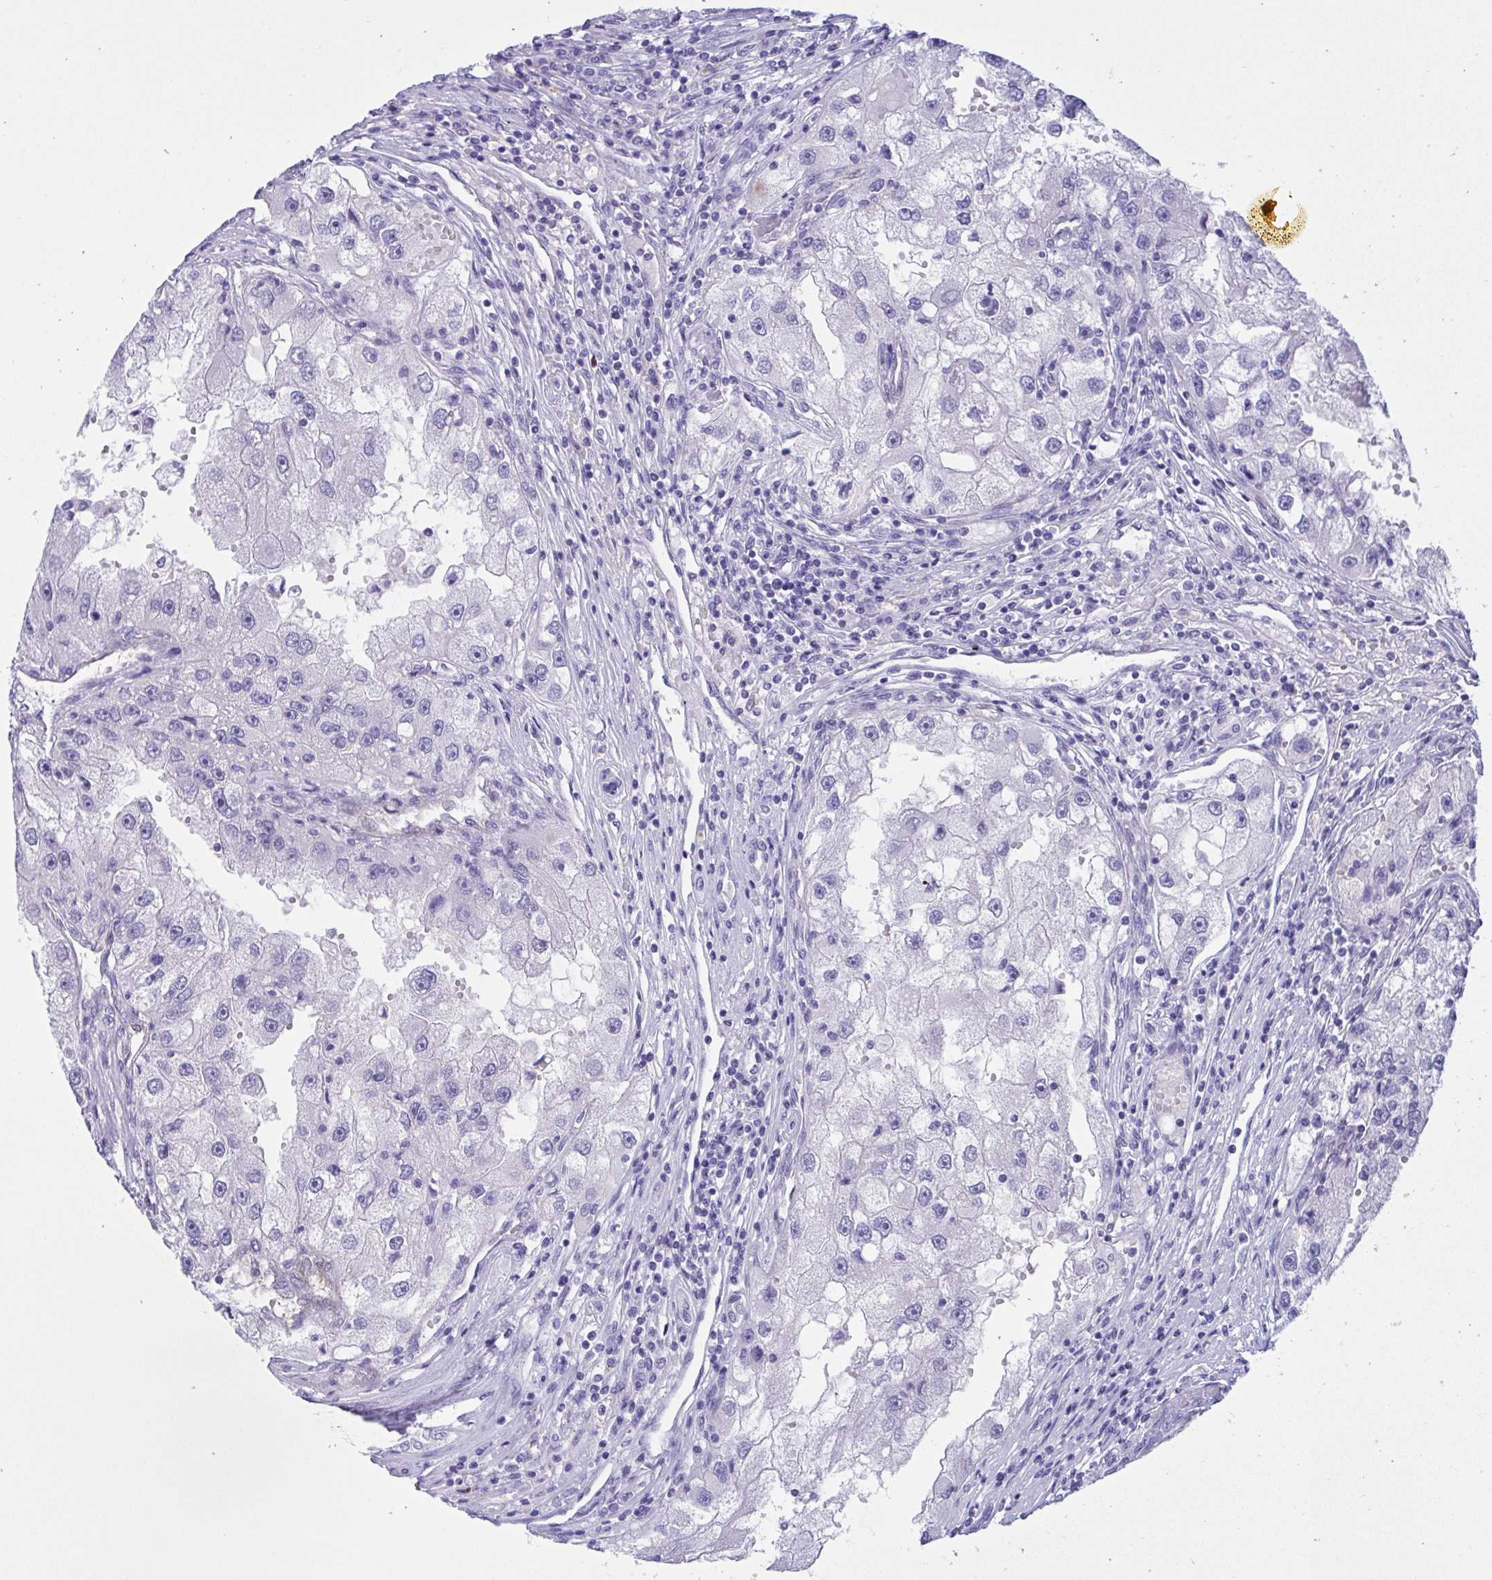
{"staining": {"intensity": "negative", "quantity": "none", "location": "none"}, "tissue": "renal cancer", "cell_type": "Tumor cells", "image_type": "cancer", "snomed": [{"axis": "morphology", "description": "Adenocarcinoma, NOS"}, {"axis": "topography", "description": "Kidney"}], "caption": "This is a histopathology image of immunohistochemistry staining of adenocarcinoma (renal), which shows no positivity in tumor cells.", "gene": "PGM2L1", "patient": {"sex": "male", "age": 63}}